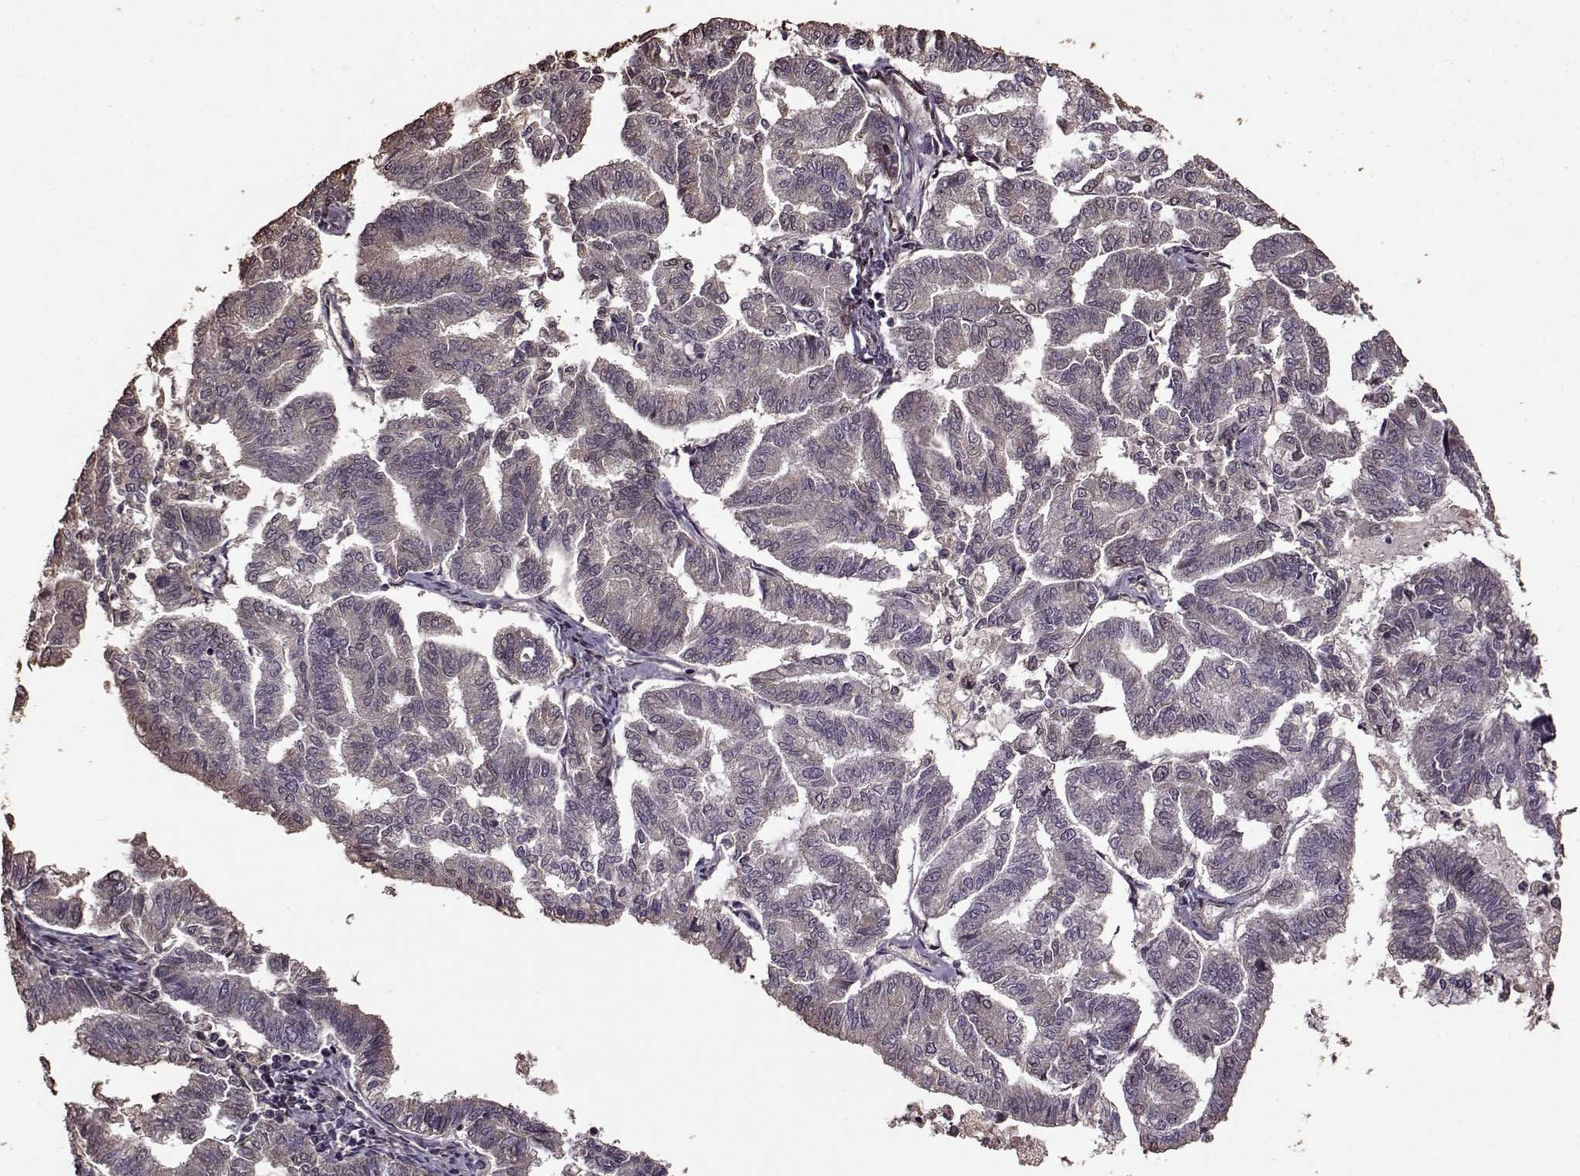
{"staining": {"intensity": "negative", "quantity": "none", "location": "none"}, "tissue": "endometrial cancer", "cell_type": "Tumor cells", "image_type": "cancer", "snomed": [{"axis": "morphology", "description": "Adenocarcinoma, NOS"}, {"axis": "topography", "description": "Endometrium"}], "caption": "Endometrial cancer (adenocarcinoma) was stained to show a protein in brown. There is no significant positivity in tumor cells.", "gene": "FBXW11", "patient": {"sex": "female", "age": 79}}